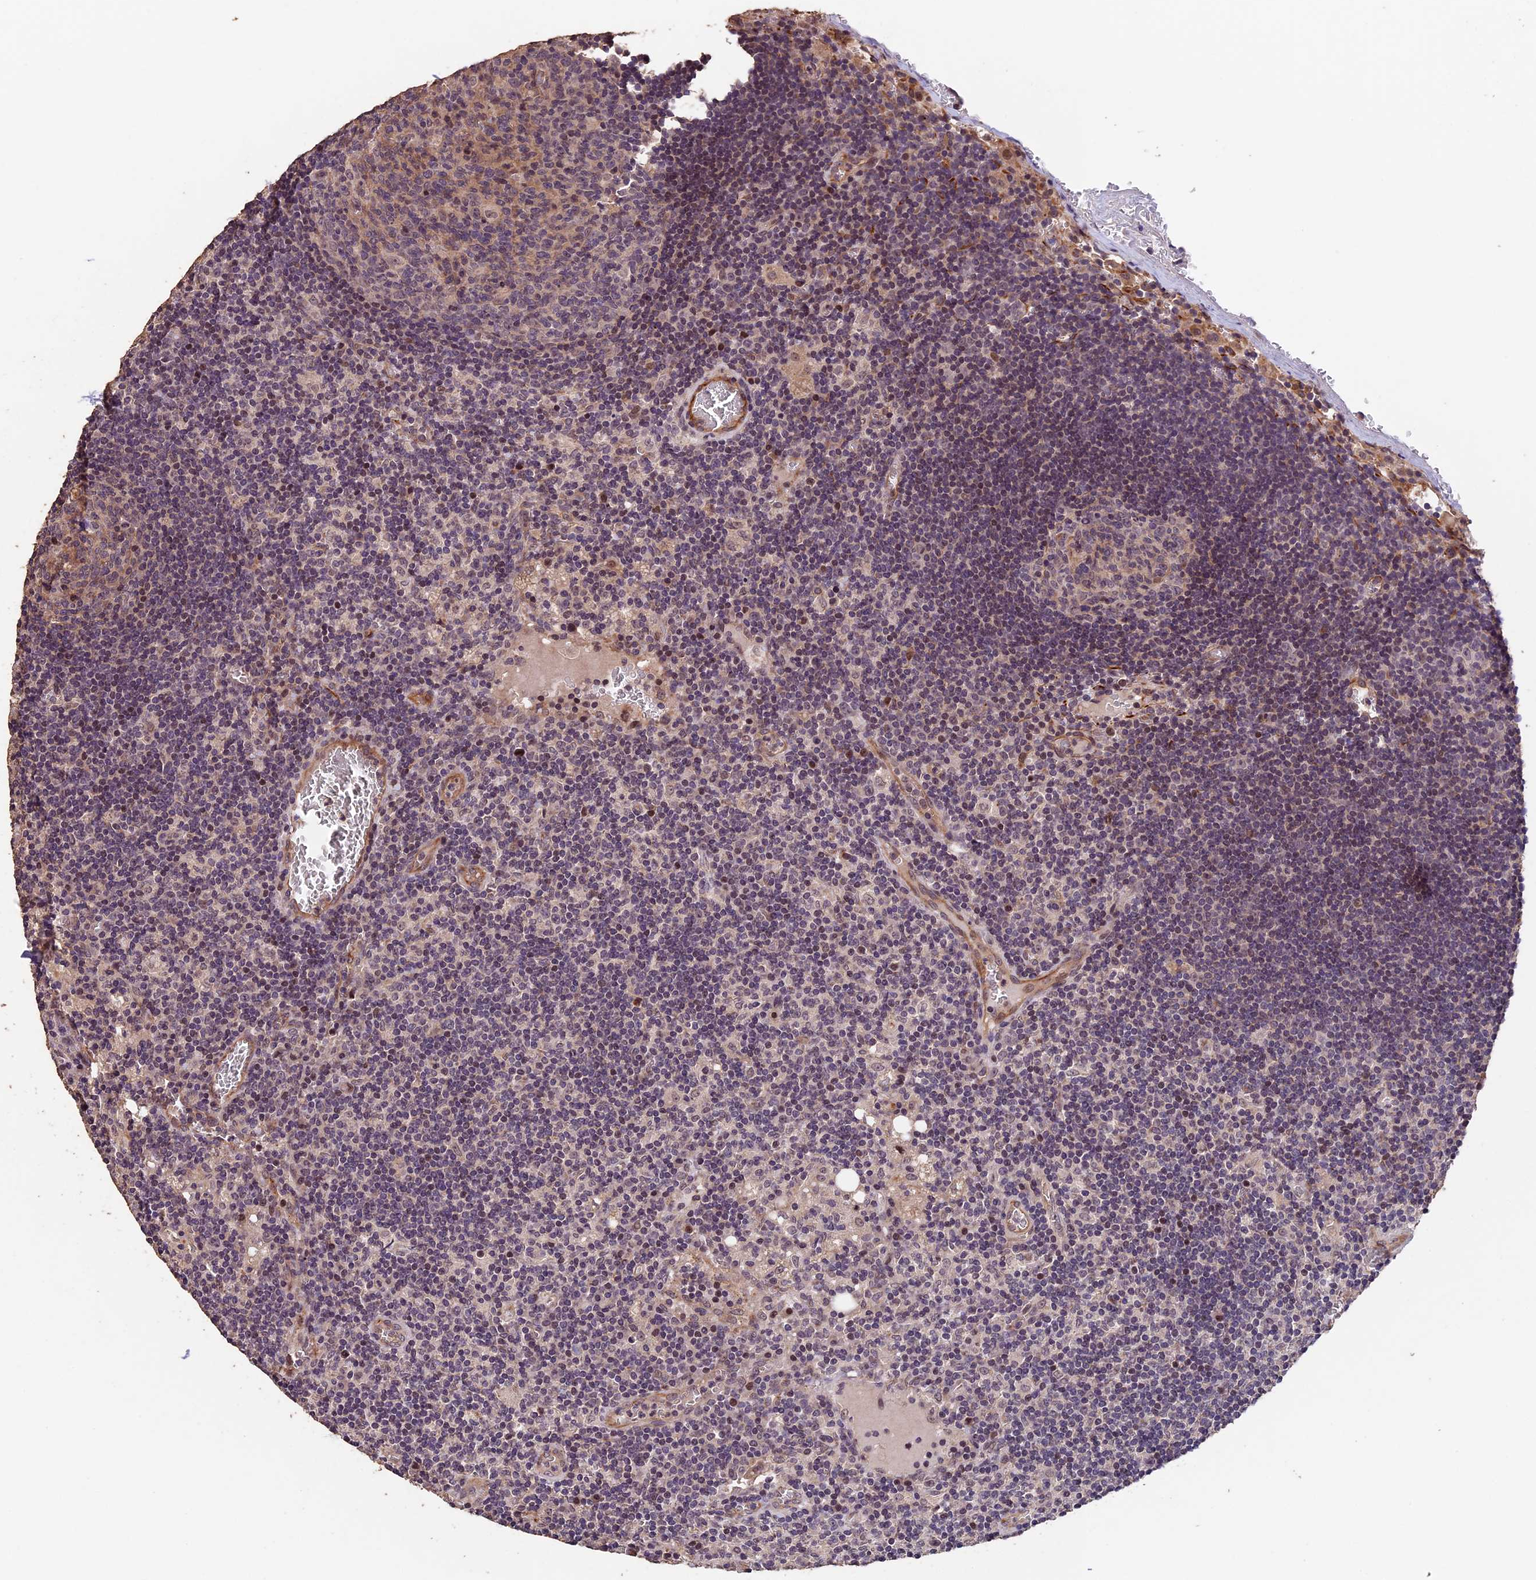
{"staining": {"intensity": "weak", "quantity": "<25%", "location": "cytoplasmic/membranous"}, "tissue": "lymph node", "cell_type": "Germinal center cells", "image_type": "normal", "snomed": [{"axis": "morphology", "description": "Normal tissue, NOS"}, {"axis": "topography", "description": "Lymph node"}], "caption": "High magnification brightfield microscopy of unremarkable lymph node stained with DAB (3,3'-diaminobenzidine) (brown) and counterstained with hematoxylin (blue): germinal center cells show no significant expression.", "gene": "GNB5", "patient": {"sex": "female", "age": 73}}